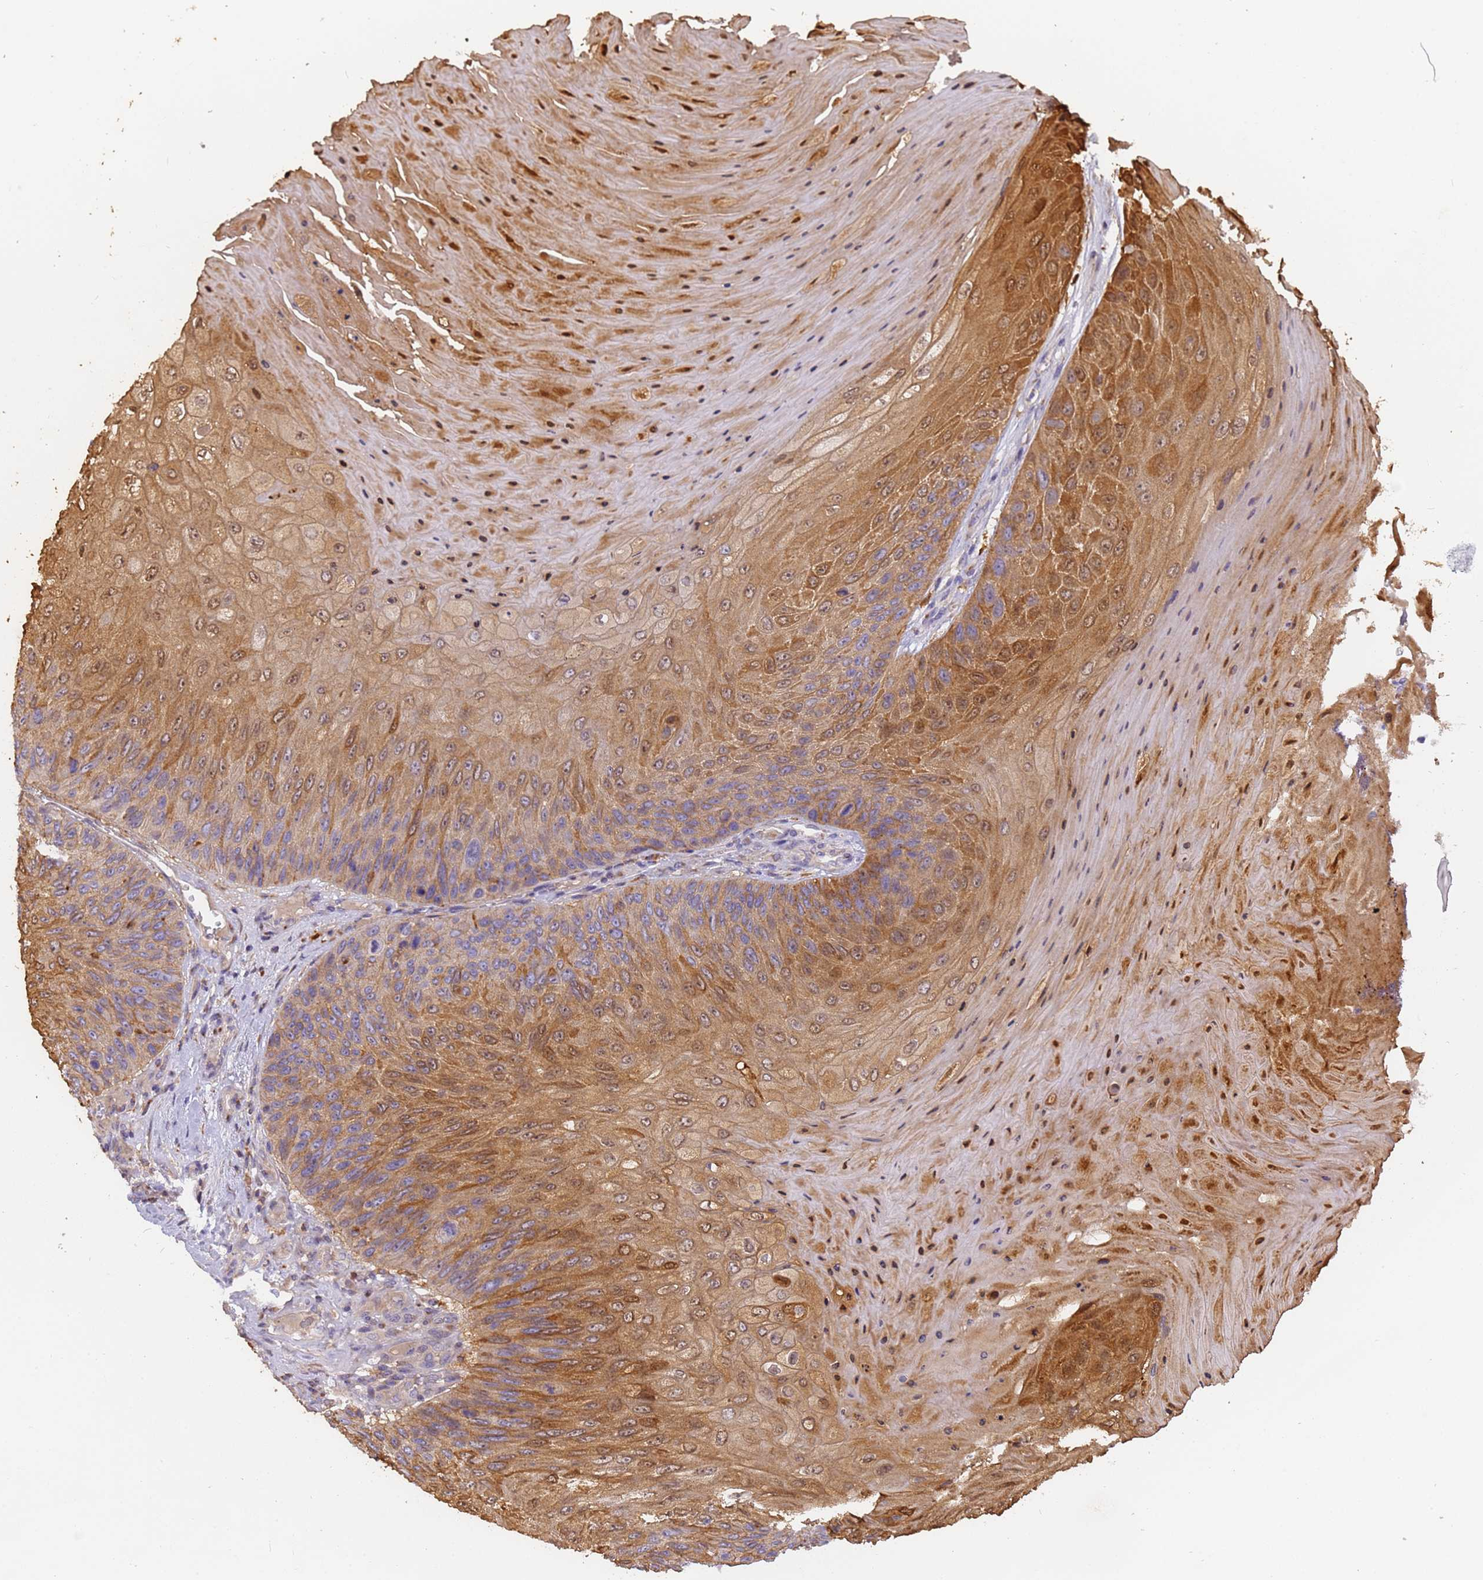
{"staining": {"intensity": "moderate", "quantity": ">75%", "location": "cytoplasmic/membranous,nuclear"}, "tissue": "skin cancer", "cell_type": "Tumor cells", "image_type": "cancer", "snomed": [{"axis": "morphology", "description": "Squamous cell carcinoma, NOS"}, {"axis": "topography", "description": "Skin"}], "caption": "Skin cancer (squamous cell carcinoma) stained for a protein (brown) shows moderate cytoplasmic/membranous and nuclear positive expression in approximately >75% of tumor cells.", "gene": "M6PR", "patient": {"sex": "female", "age": 88}}